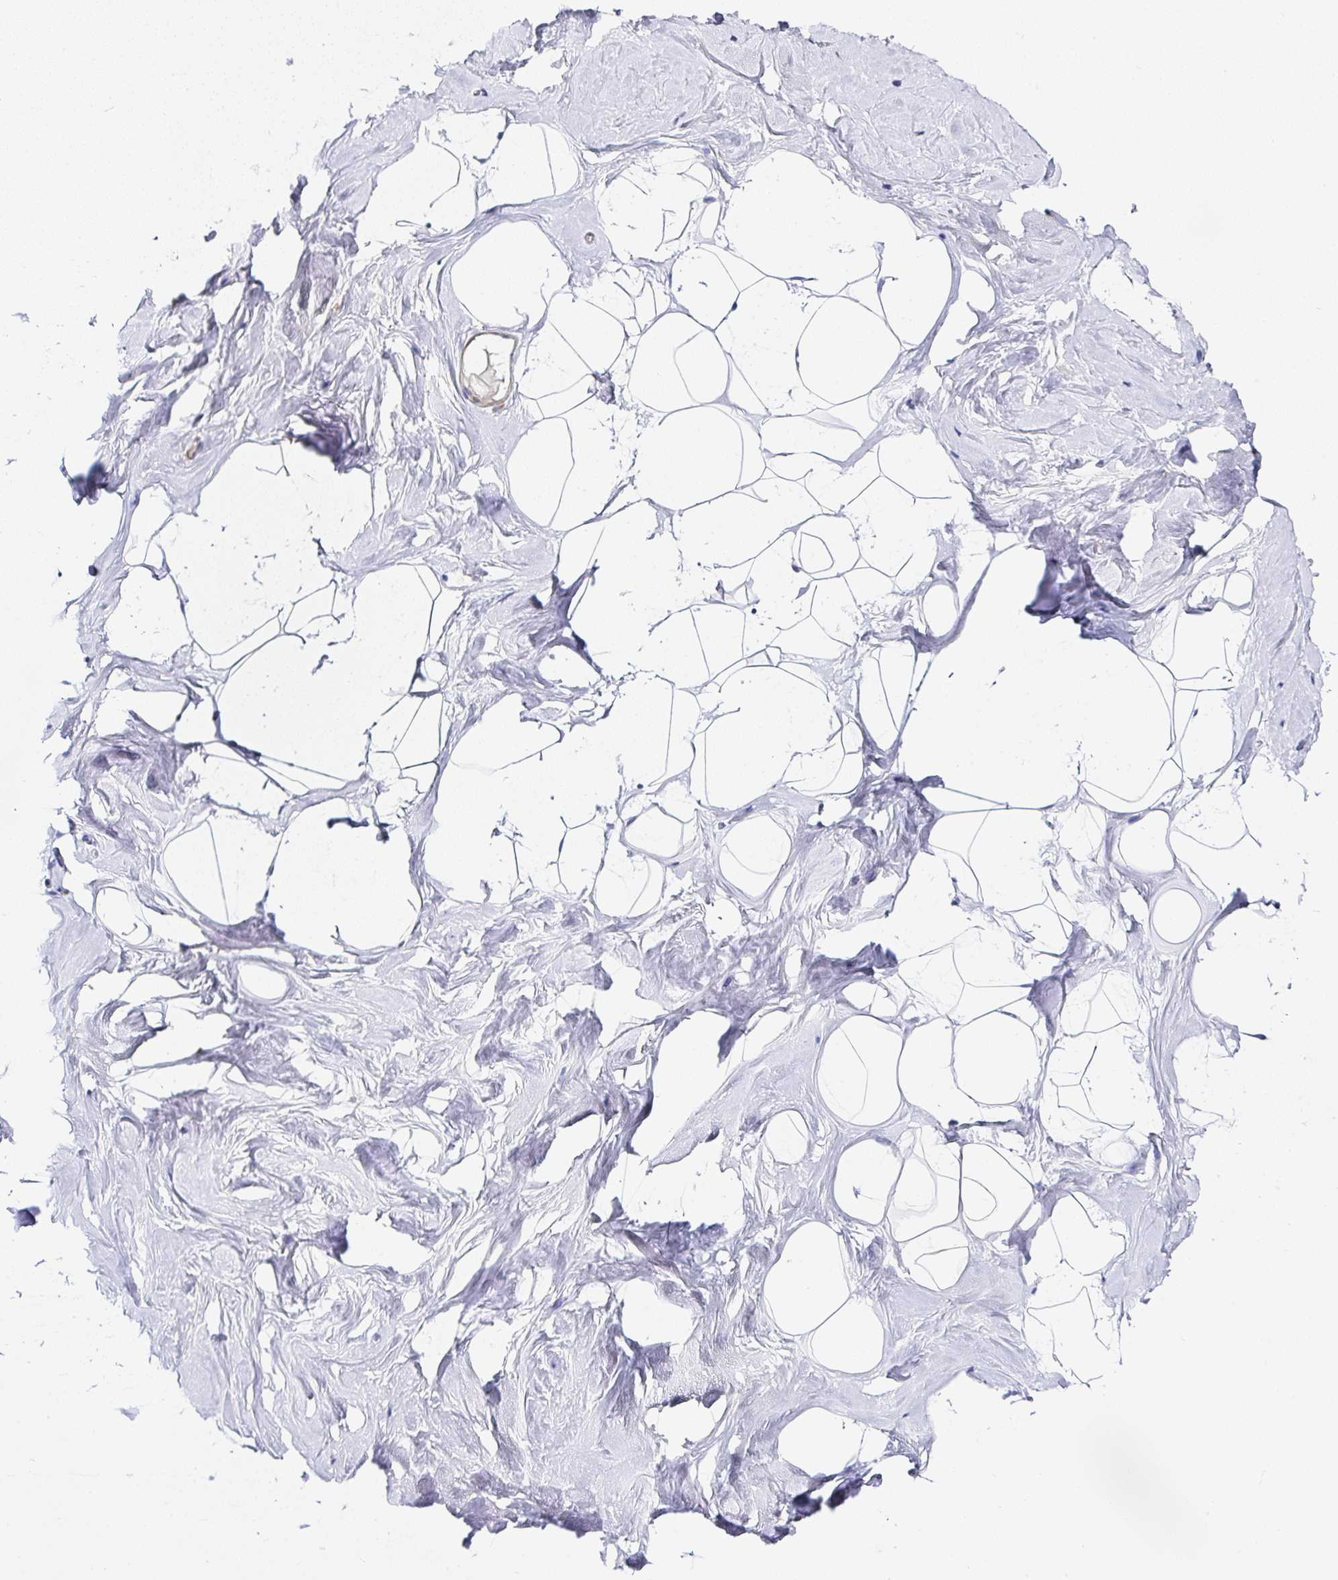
{"staining": {"intensity": "negative", "quantity": "none", "location": "none"}, "tissue": "breast", "cell_type": "Adipocytes", "image_type": "normal", "snomed": [{"axis": "morphology", "description": "Normal tissue, NOS"}, {"axis": "topography", "description": "Breast"}], "caption": "Immunohistochemistry image of normal breast: breast stained with DAB displays no significant protein expression in adipocytes. (Immunohistochemistry, brightfield microscopy, high magnification).", "gene": "PPFIA4", "patient": {"sex": "female", "age": 32}}